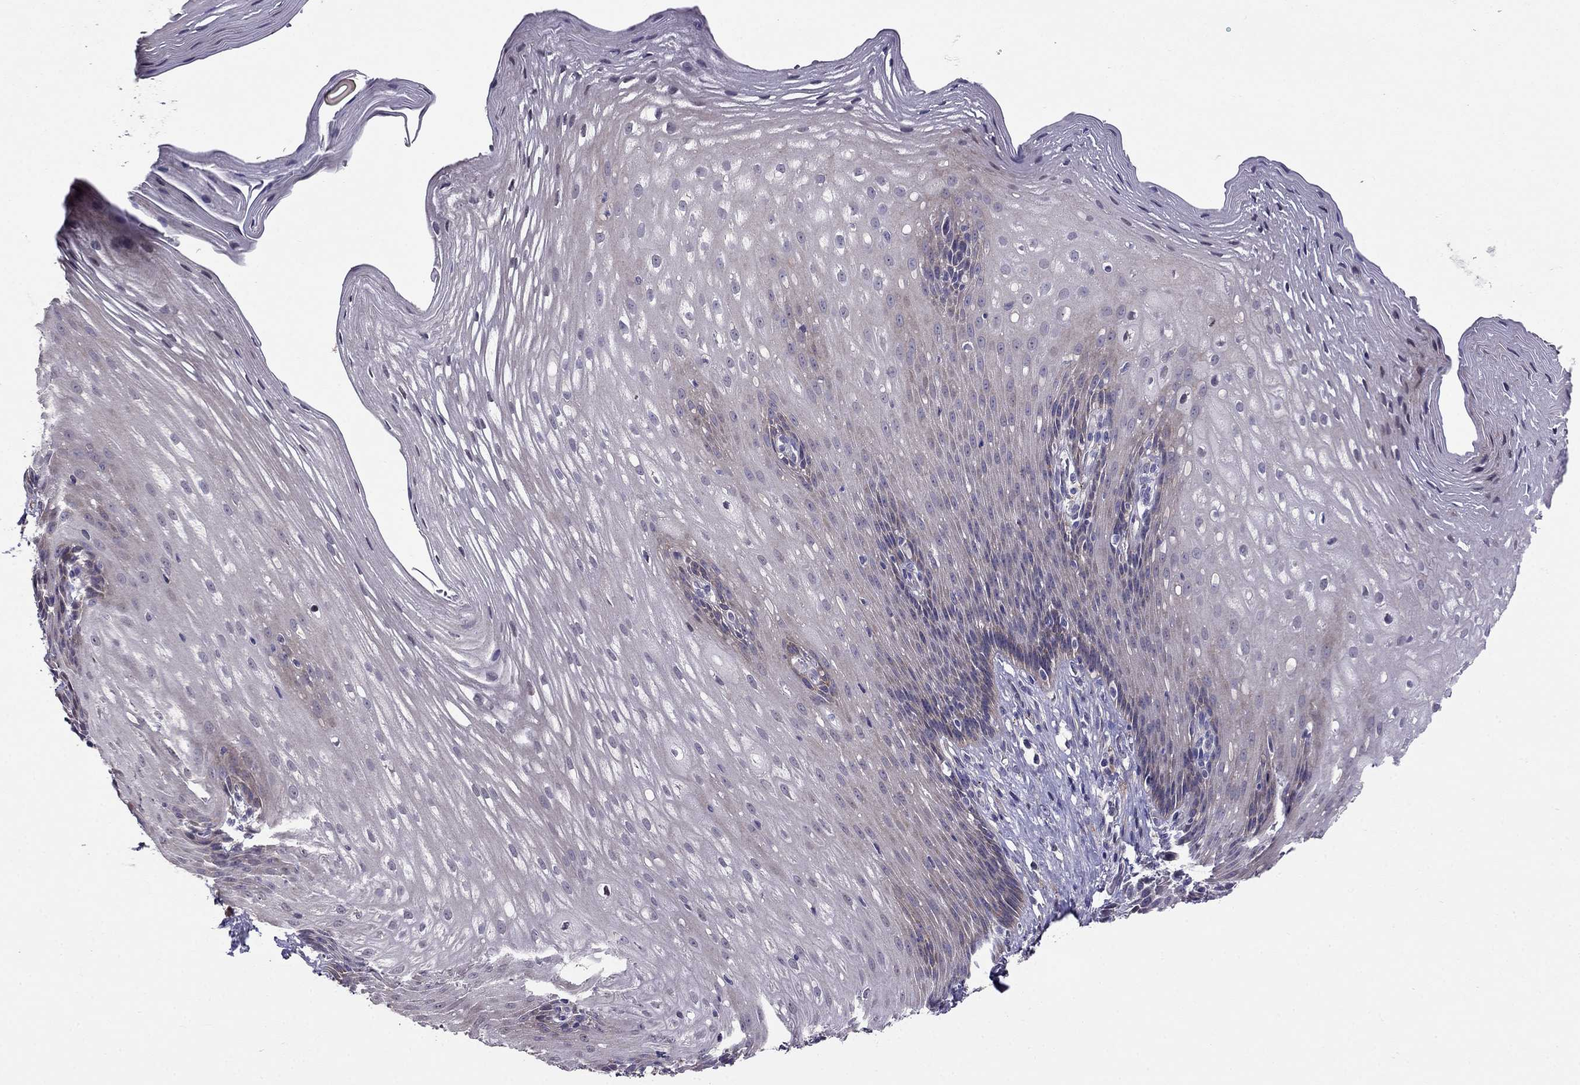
{"staining": {"intensity": "negative", "quantity": "none", "location": "none"}, "tissue": "esophagus", "cell_type": "Squamous epithelial cells", "image_type": "normal", "snomed": [{"axis": "morphology", "description": "Normal tissue, NOS"}, {"axis": "topography", "description": "Esophagus"}], "caption": "Squamous epithelial cells show no significant protein positivity in unremarkable esophagus.", "gene": "MAGEB4", "patient": {"sex": "male", "age": 76}}